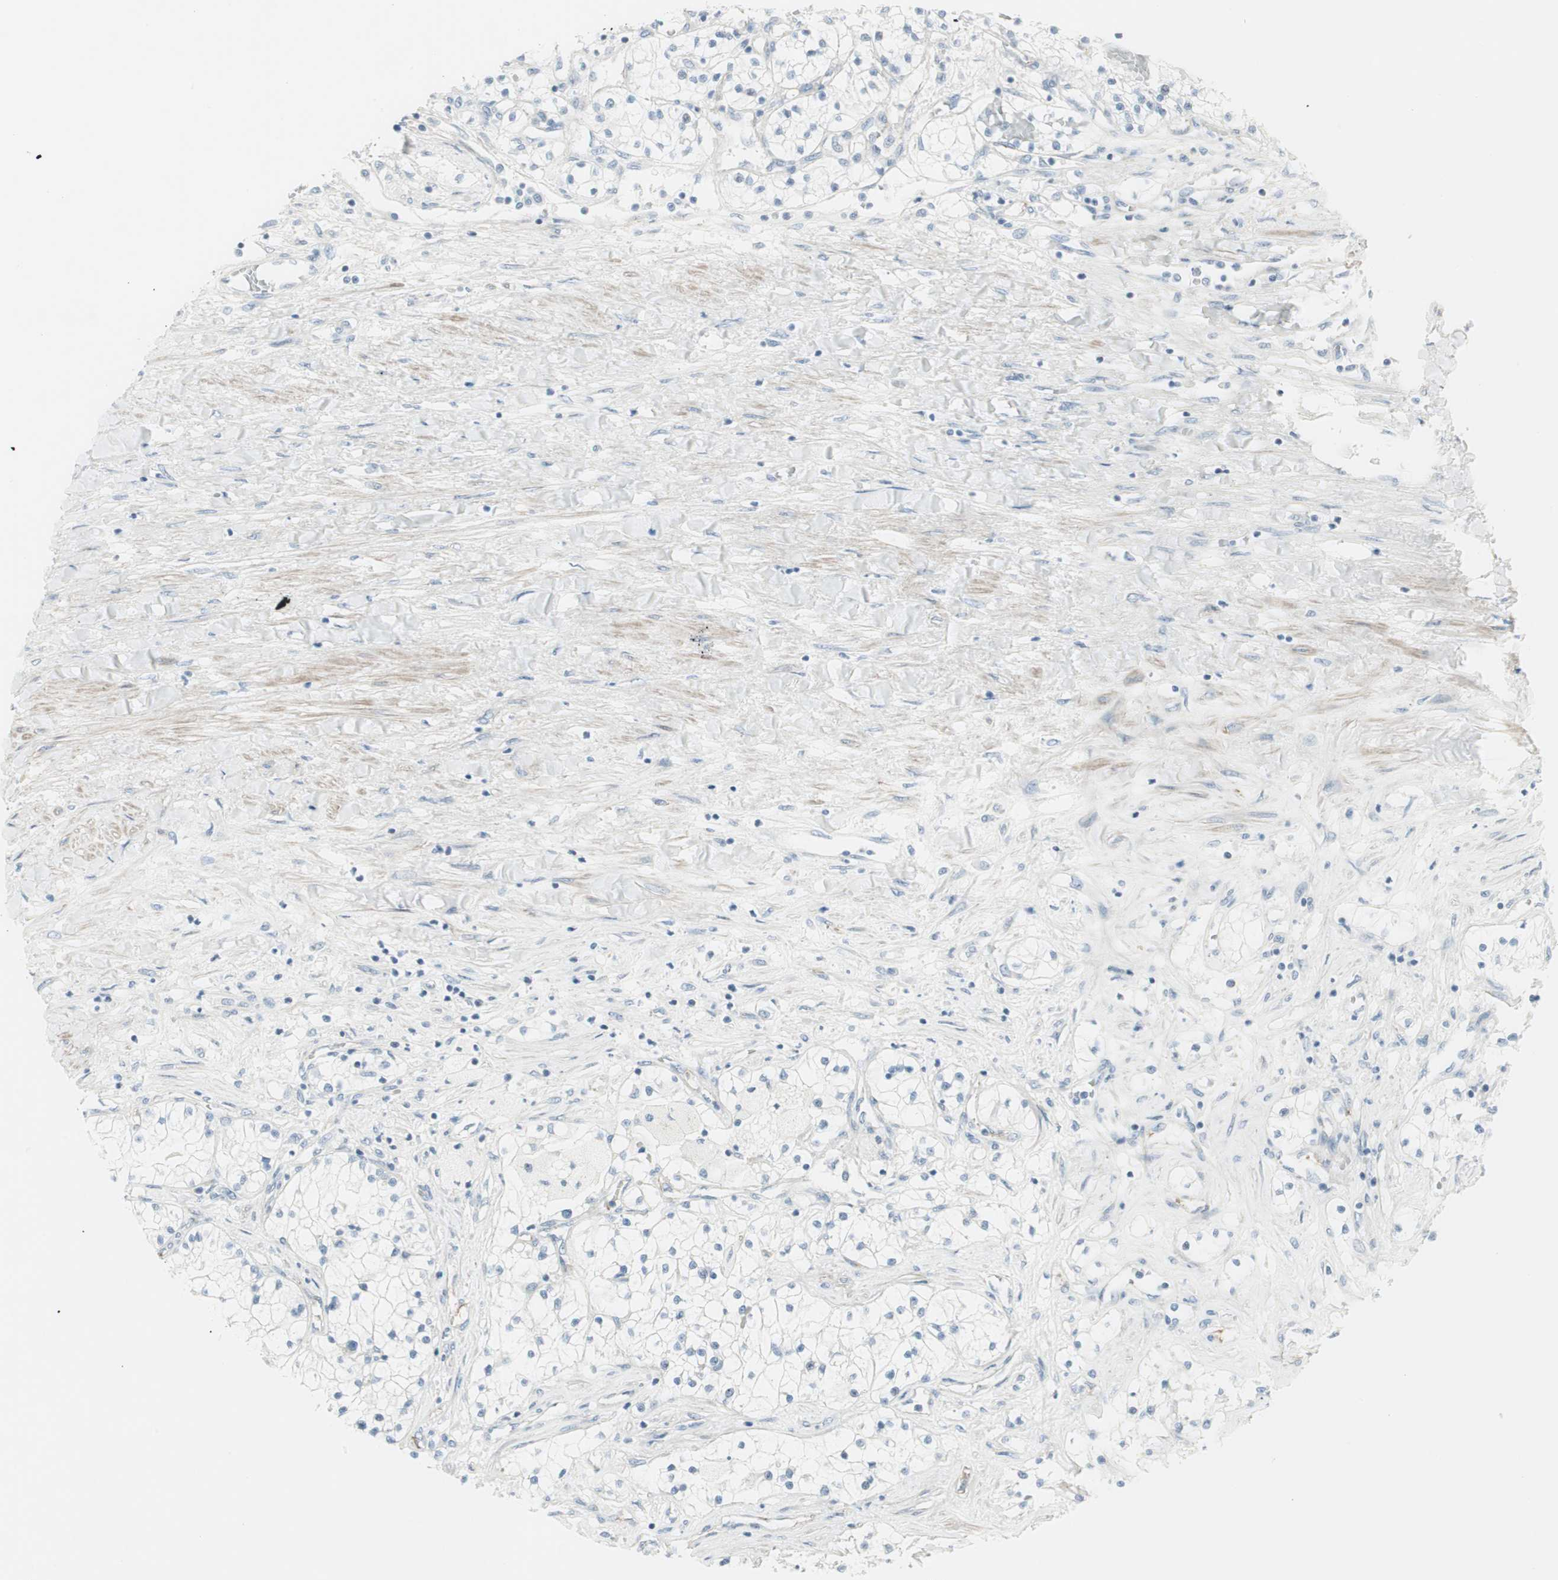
{"staining": {"intensity": "negative", "quantity": "none", "location": "none"}, "tissue": "renal cancer", "cell_type": "Tumor cells", "image_type": "cancer", "snomed": [{"axis": "morphology", "description": "Adenocarcinoma, NOS"}, {"axis": "topography", "description": "Kidney"}], "caption": "This is an IHC histopathology image of human renal cancer (adenocarcinoma). There is no staining in tumor cells.", "gene": "CDHR5", "patient": {"sex": "male", "age": 68}}